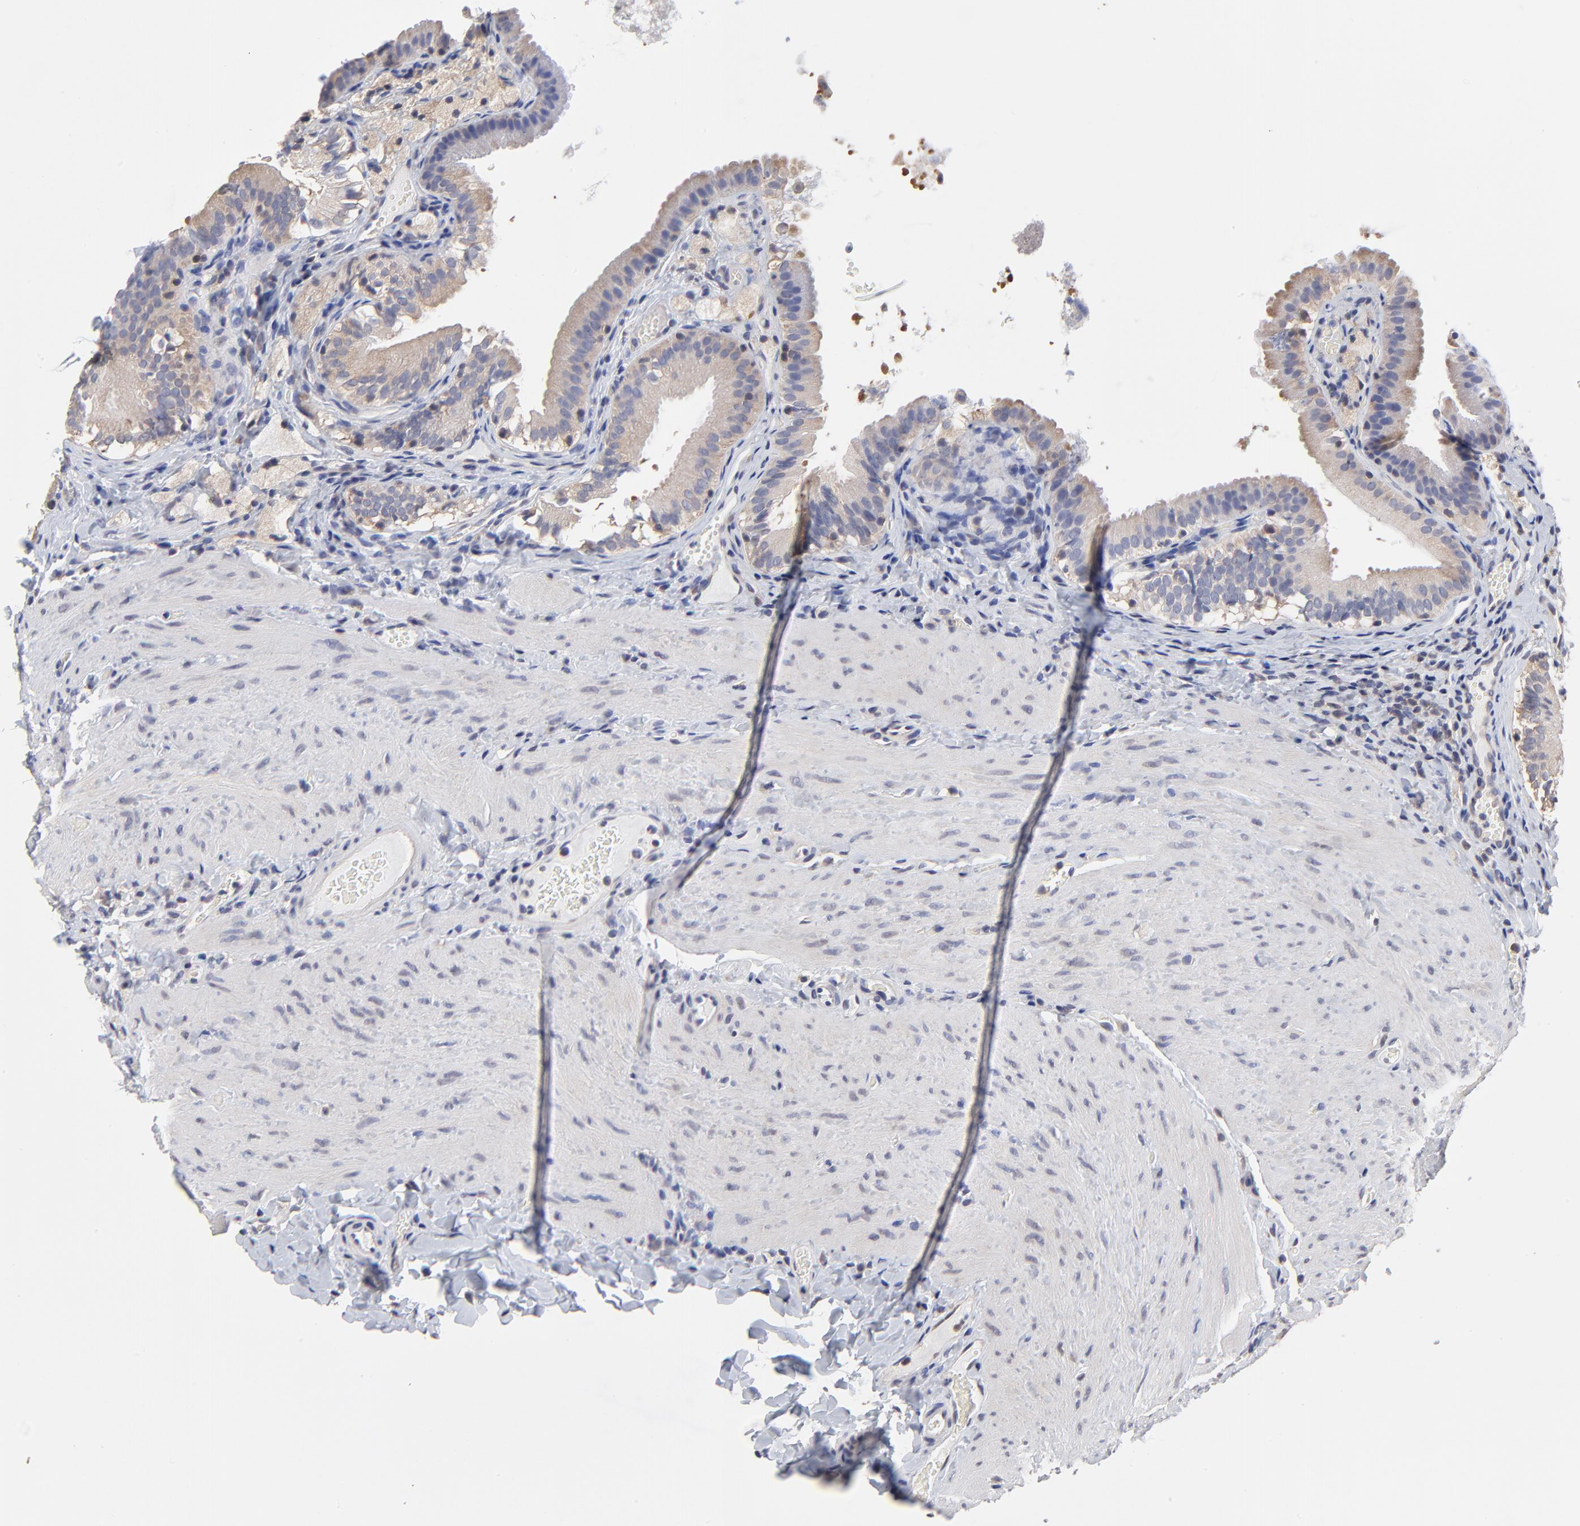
{"staining": {"intensity": "moderate", "quantity": "25%-75%", "location": "cytoplasmic/membranous"}, "tissue": "gallbladder", "cell_type": "Glandular cells", "image_type": "normal", "snomed": [{"axis": "morphology", "description": "Normal tissue, NOS"}, {"axis": "topography", "description": "Gallbladder"}], "caption": "A brown stain highlights moderate cytoplasmic/membranous positivity of a protein in glandular cells of benign human gallbladder. (DAB IHC, brown staining for protein, blue staining for nuclei).", "gene": "CCT2", "patient": {"sex": "female", "age": 24}}